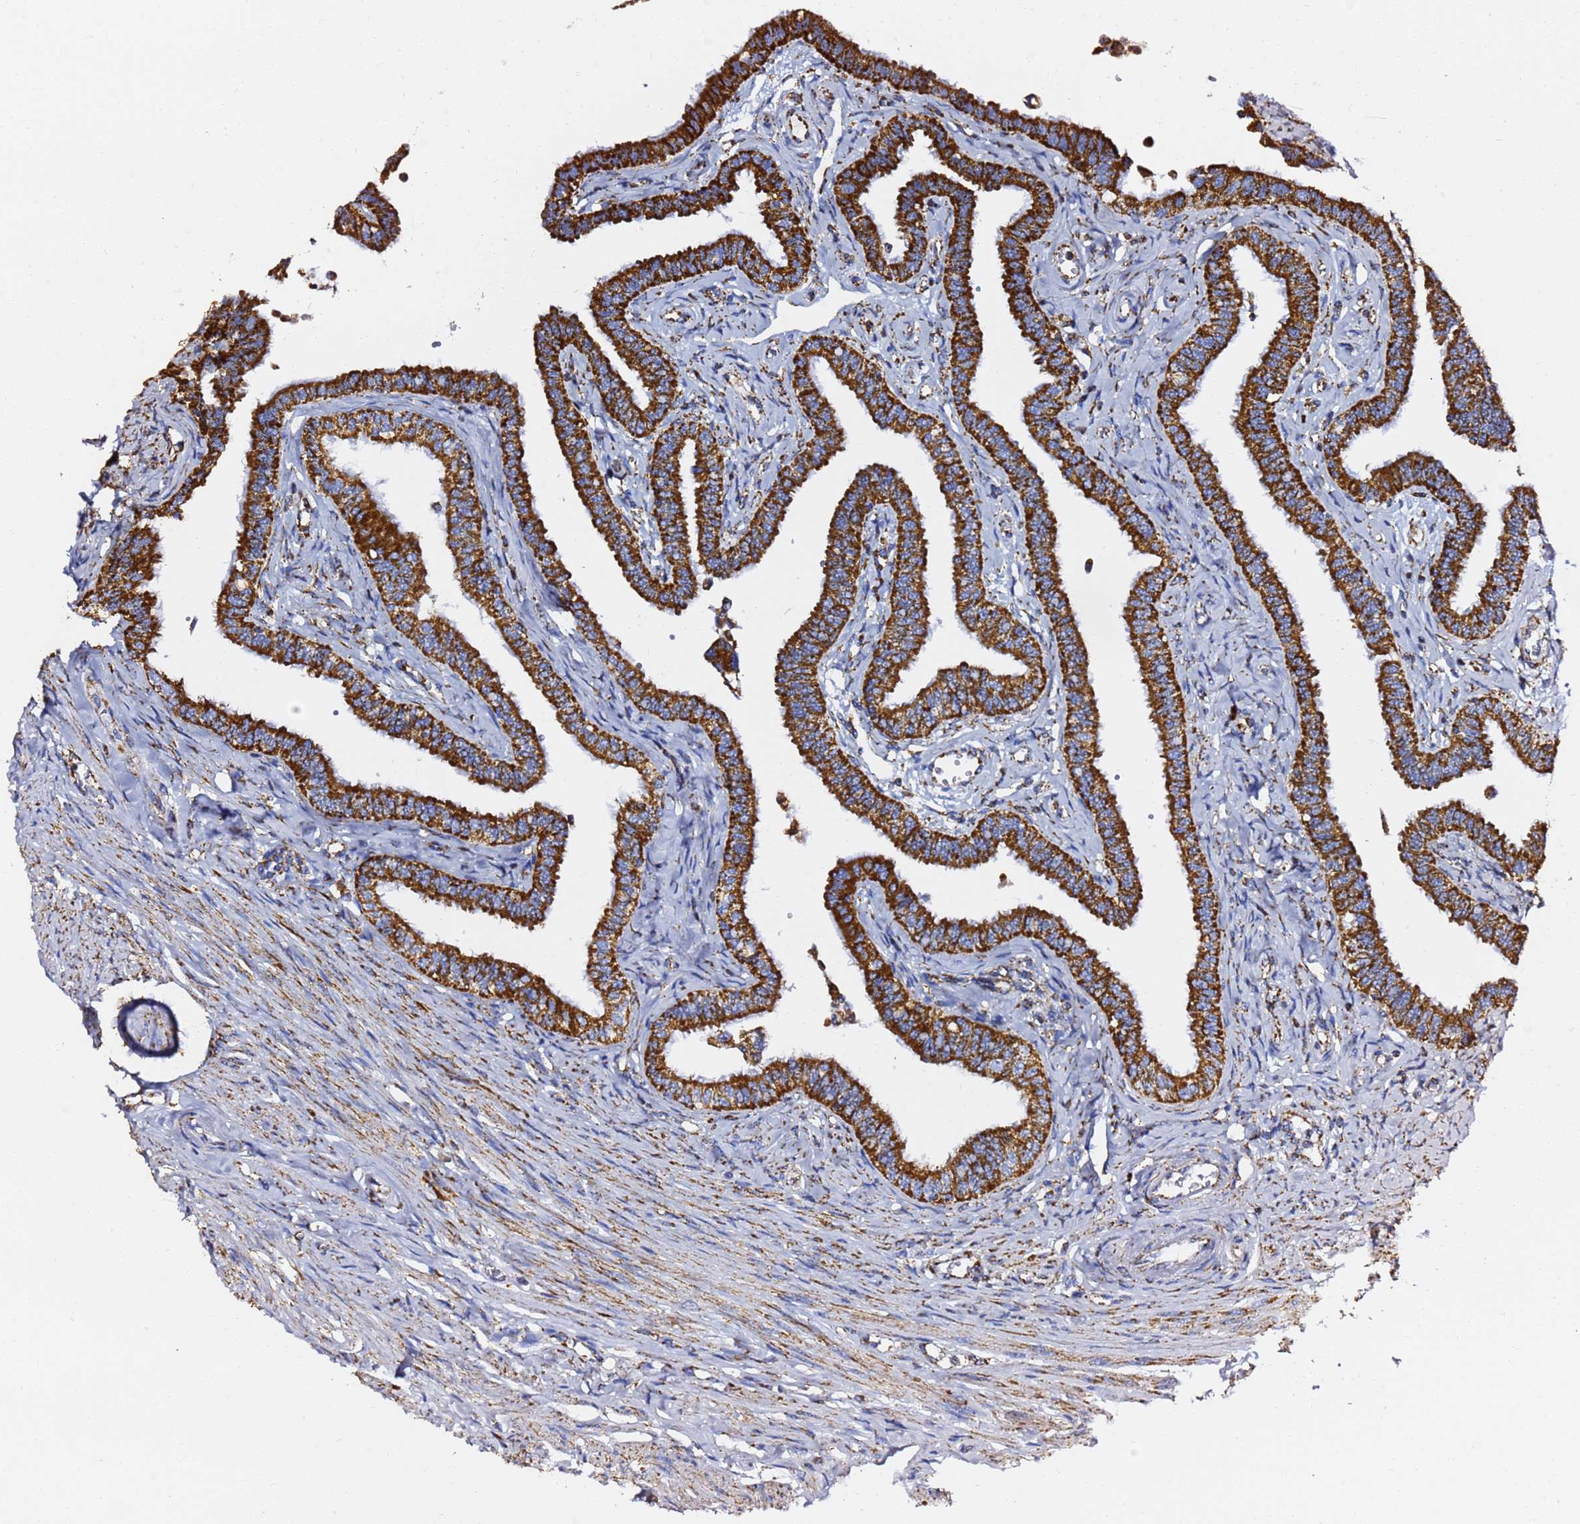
{"staining": {"intensity": "strong", "quantity": ">75%", "location": "cytoplasmic/membranous"}, "tissue": "fallopian tube", "cell_type": "Glandular cells", "image_type": "normal", "snomed": [{"axis": "morphology", "description": "Normal tissue, NOS"}, {"axis": "morphology", "description": "Carcinoma, NOS"}, {"axis": "topography", "description": "Fallopian tube"}, {"axis": "topography", "description": "Ovary"}], "caption": "Human fallopian tube stained with a protein marker exhibits strong staining in glandular cells.", "gene": "PHB2", "patient": {"sex": "female", "age": 59}}